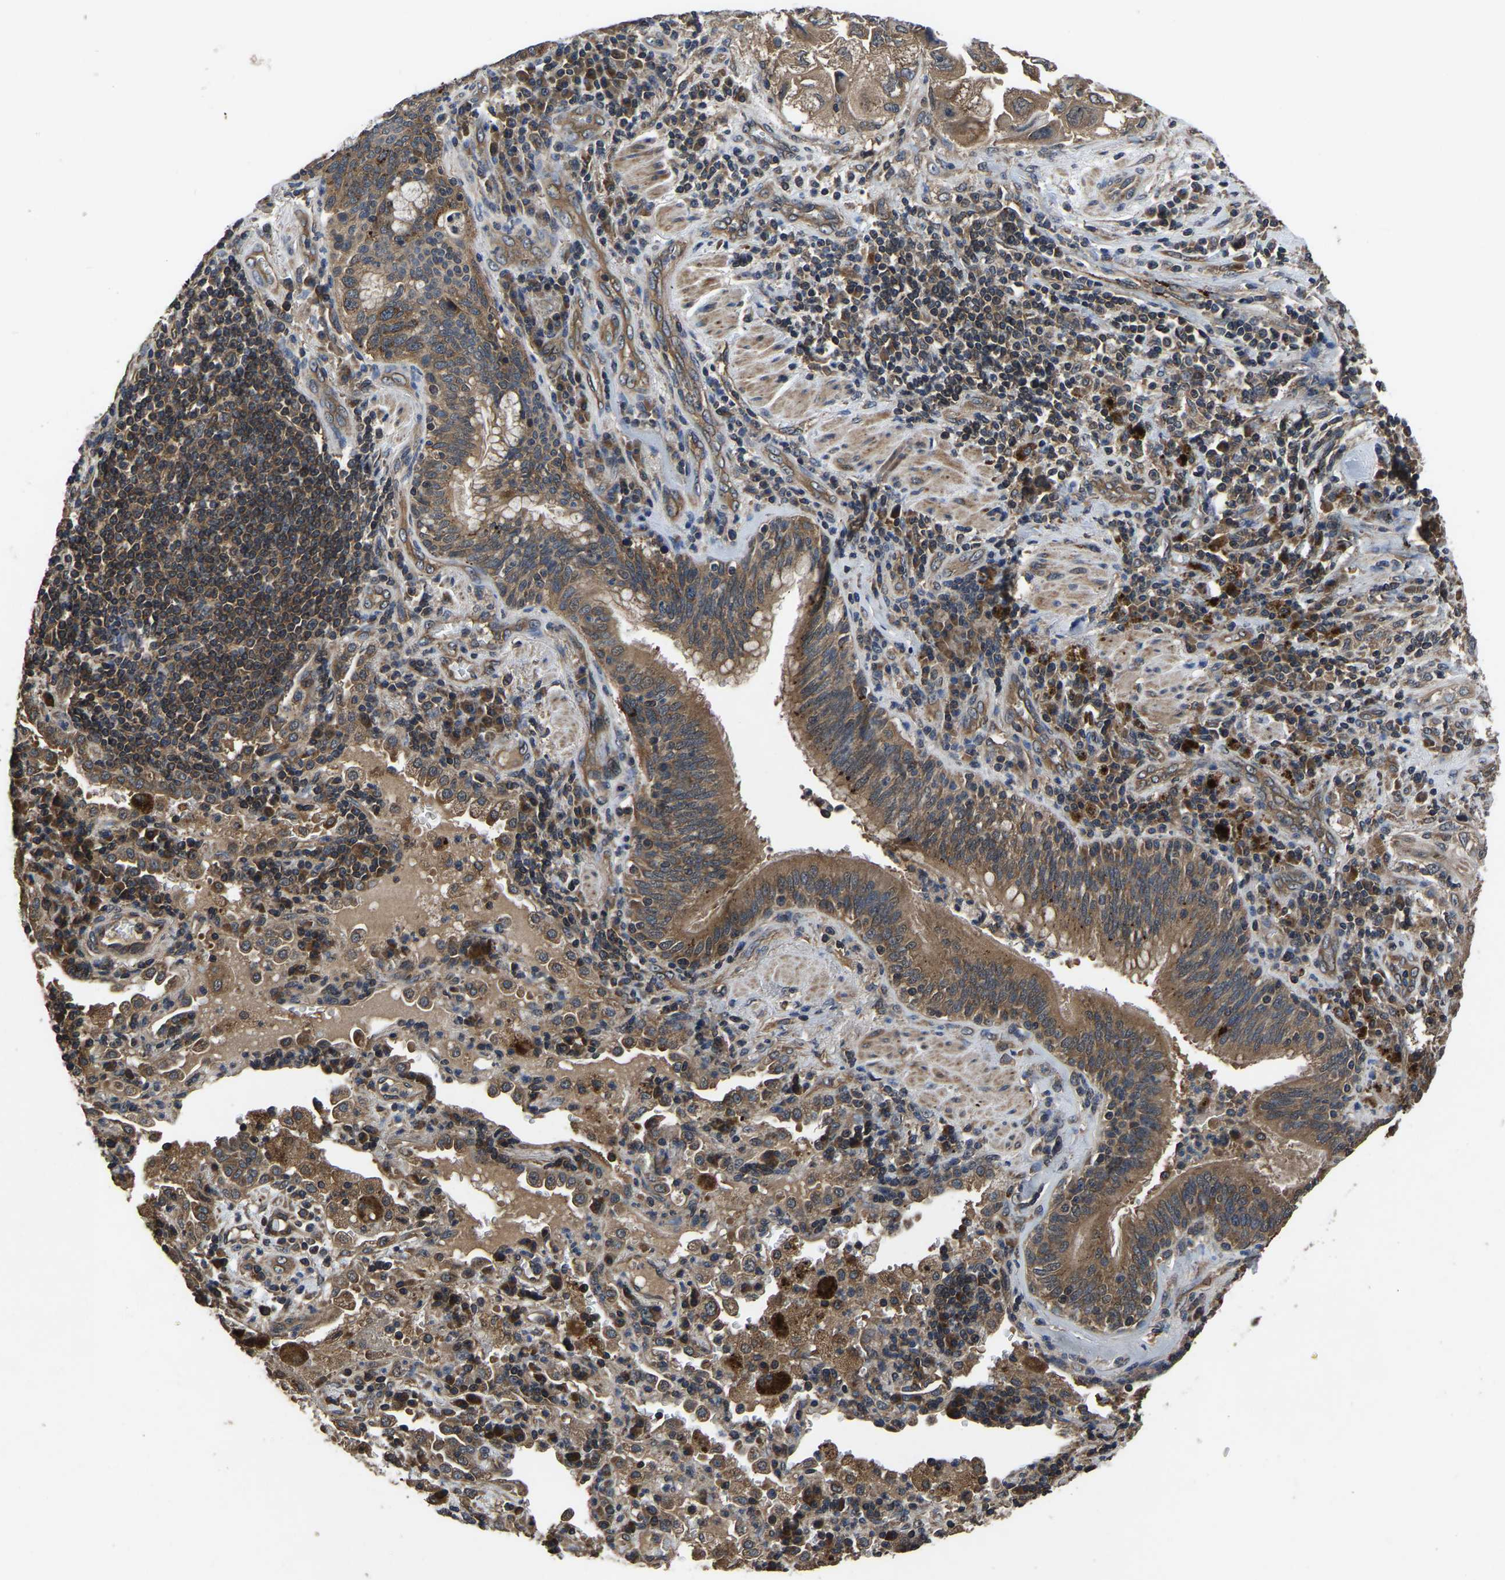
{"staining": {"intensity": "moderate", "quantity": ">75%", "location": "cytoplasmic/membranous"}, "tissue": "lung cancer", "cell_type": "Tumor cells", "image_type": "cancer", "snomed": [{"axis": "morphology", "description": "Adenocarcinoma, NOS"}, {"axis": "topography", "description": "Lung"}], "caption": "Immunohistochemistry of human lung cancer (adenocarcinoma) exhibits medium levels of moderate cytoplasmic/membranous positivity in about >75% of tumor cells. (Stains: DAB (3,3'-diaminobenzidine) in brown, nuclei in blue, Microscopy: brightfield microscopy at high magnification).", "gene": "CRYZL1", "patient": {"sex": "male", "age": 64}}